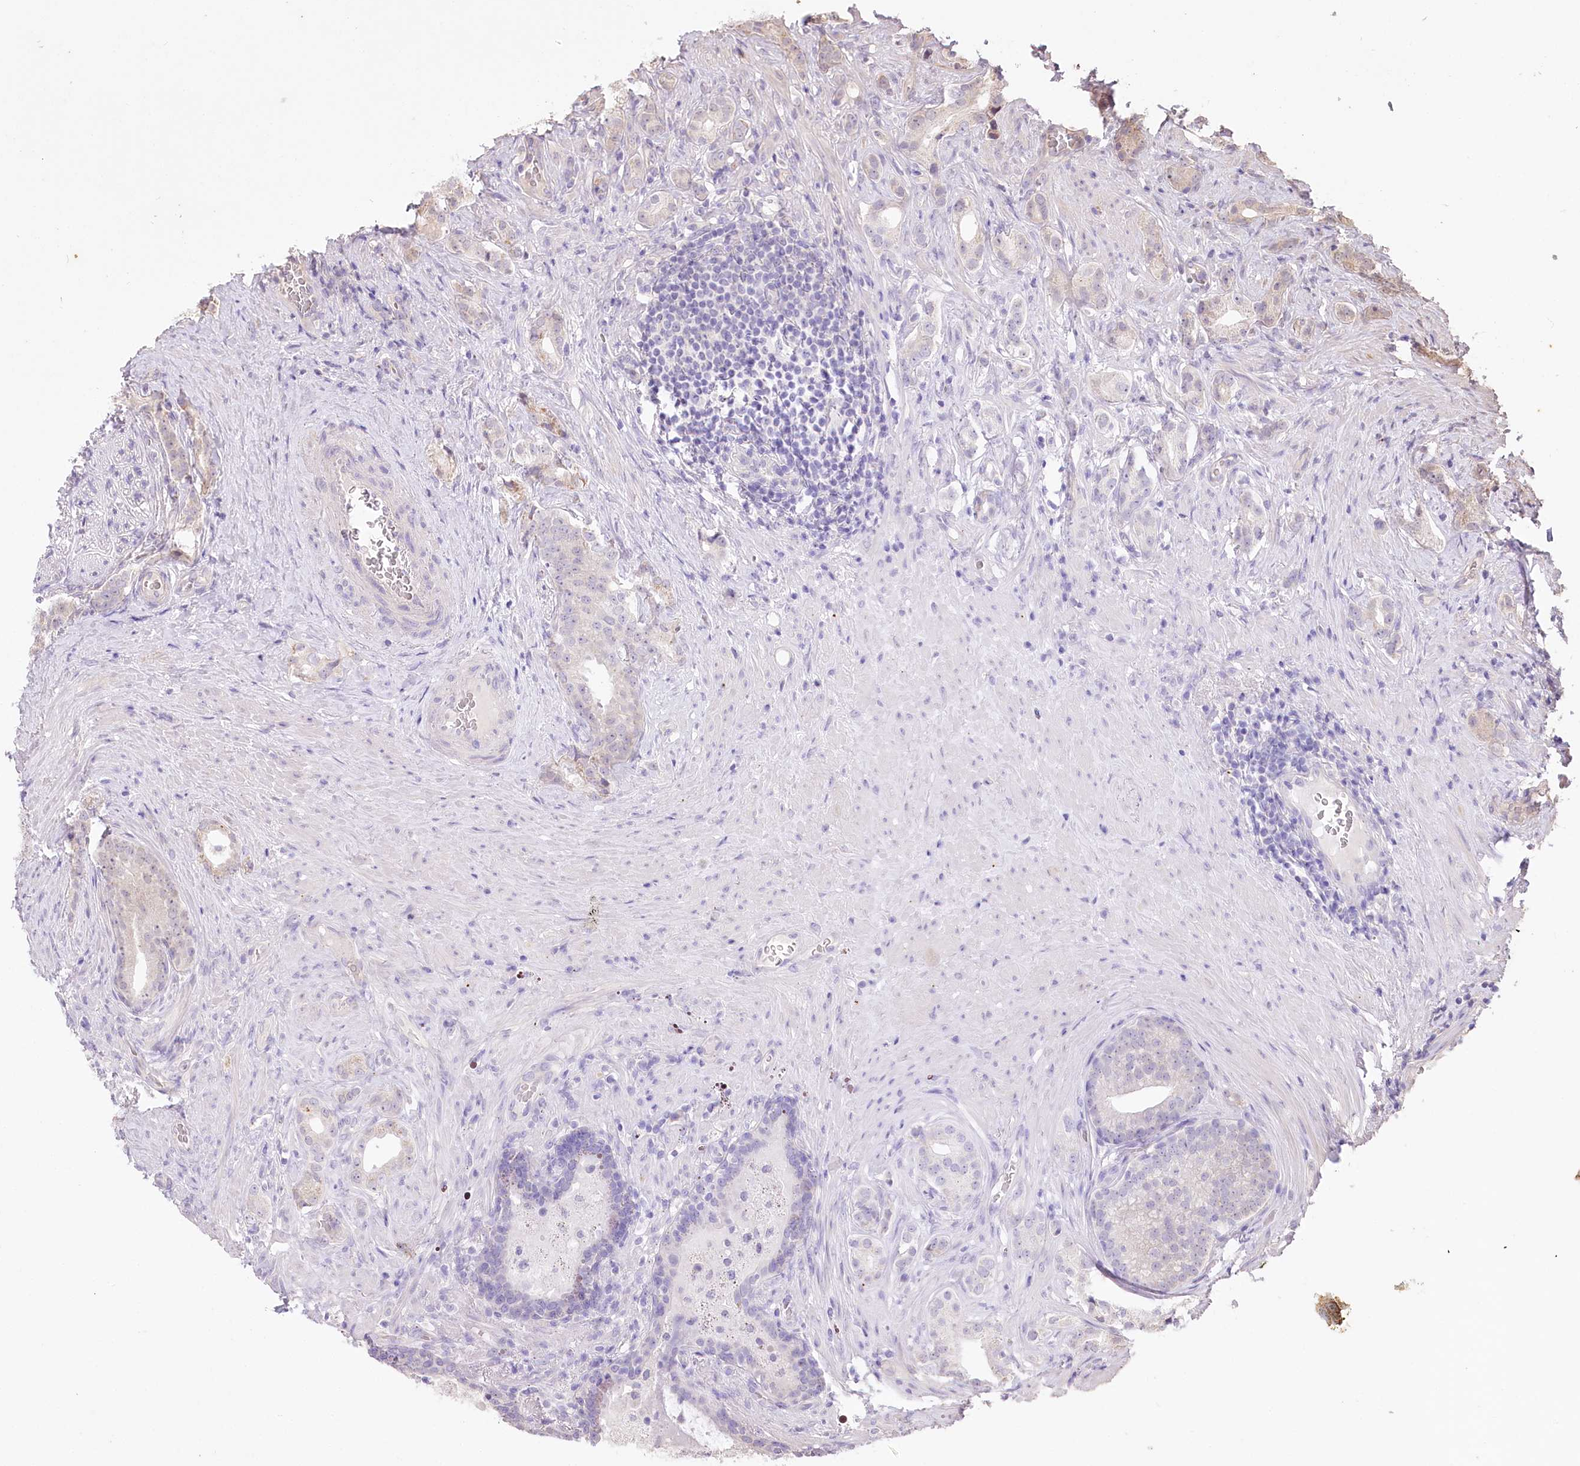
{"staining": {"intensity": "negative", "quantity": "none", "location": "none"}, "tissue": "prostate cancer", "cell_type": "Tumor cells", "image_type": "cancer", "snomed": [{"axis": "morphology", "description": "Adenocarcinoma, Low grade"}, {"axis": "topography", "description": "Prostate"}], "caption": "Human prostate cancer stained for a protein using immunohistochemistry (IHC) shows no positivity in tumor cells.", "gene": "ZNF226", "patient": {"sex": "male", "age": 71}}